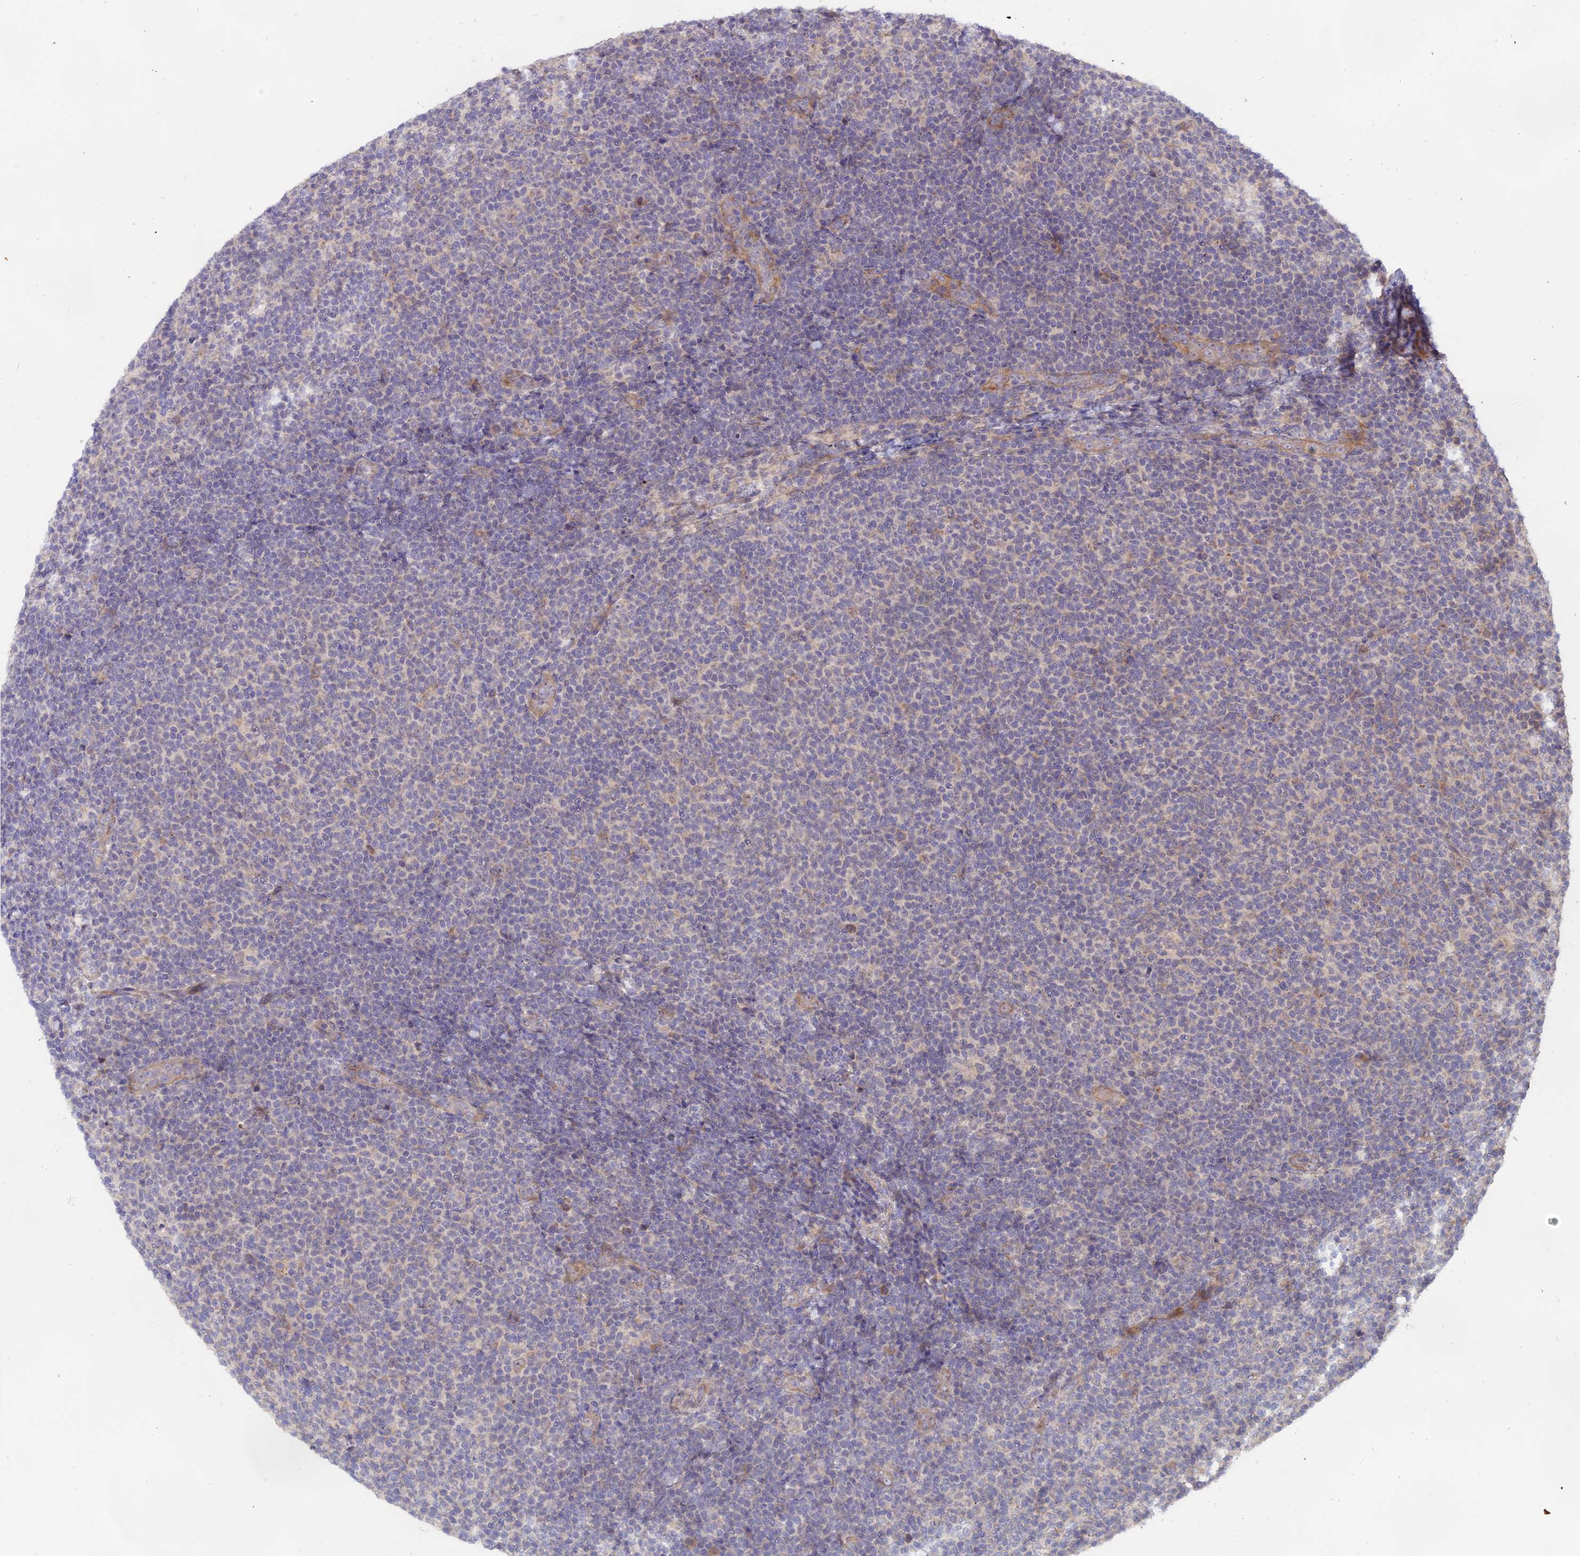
{"staining": {"intensity": "negative", "quantity": "none", "location": "none"}, "tissue": "lymphoma", "cell_type": "Tumor cells", "image_type": "cancer", "snomed": [{"axis": "morphology", "description": "Malignant lymphoma, non-Hodgkin's type, Low grade"}, {"axis": "topography", "description": "Lymph node"}], "caption": "This is an IHC image of human lymphoma. There is no expression in tumor cells.", "gene": "TENT4B", "patient": {"sex": "male", "age": 66}}